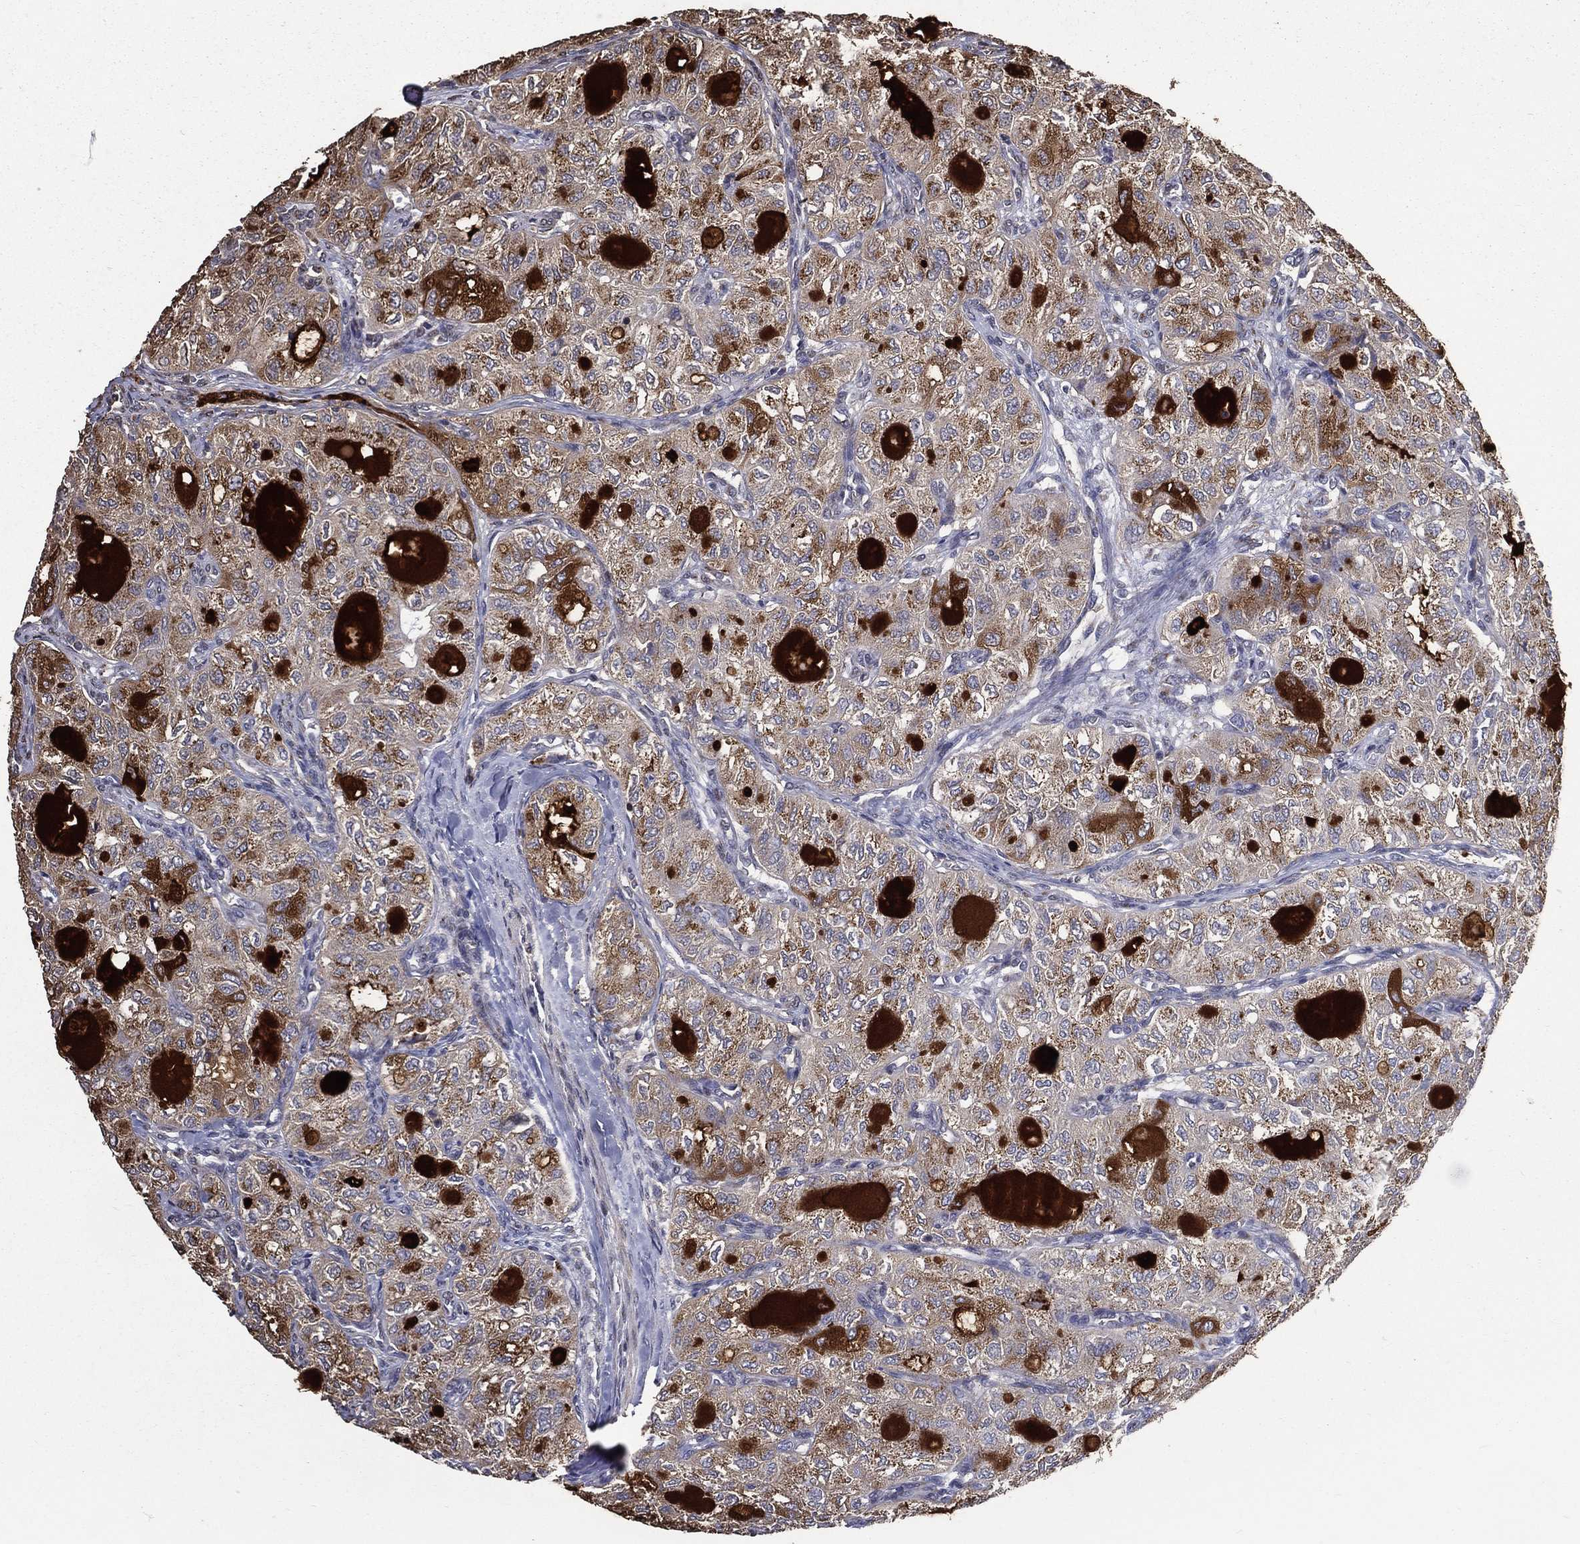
{"staining": {"intensity": "moderate", "quantity": "<25%", "location": "cytoplasmic/membranous"}, "tissue": "thyroid cancer", "cell_type": "Tumor cells", "image_type": "cancer", "snomed": [{"axis": "morphology", "description": "Follicular adenoma carcinoma, NOS"}, {"axis": "topography", "description": "Thyroid gland"}], "caption": "Tumor cells show moderate cytoplasmic/membranous staining in about <25% of cells in thyroid cancer.", "gene": "GPR183", "patient": {"sex": "male", "age": 75}}